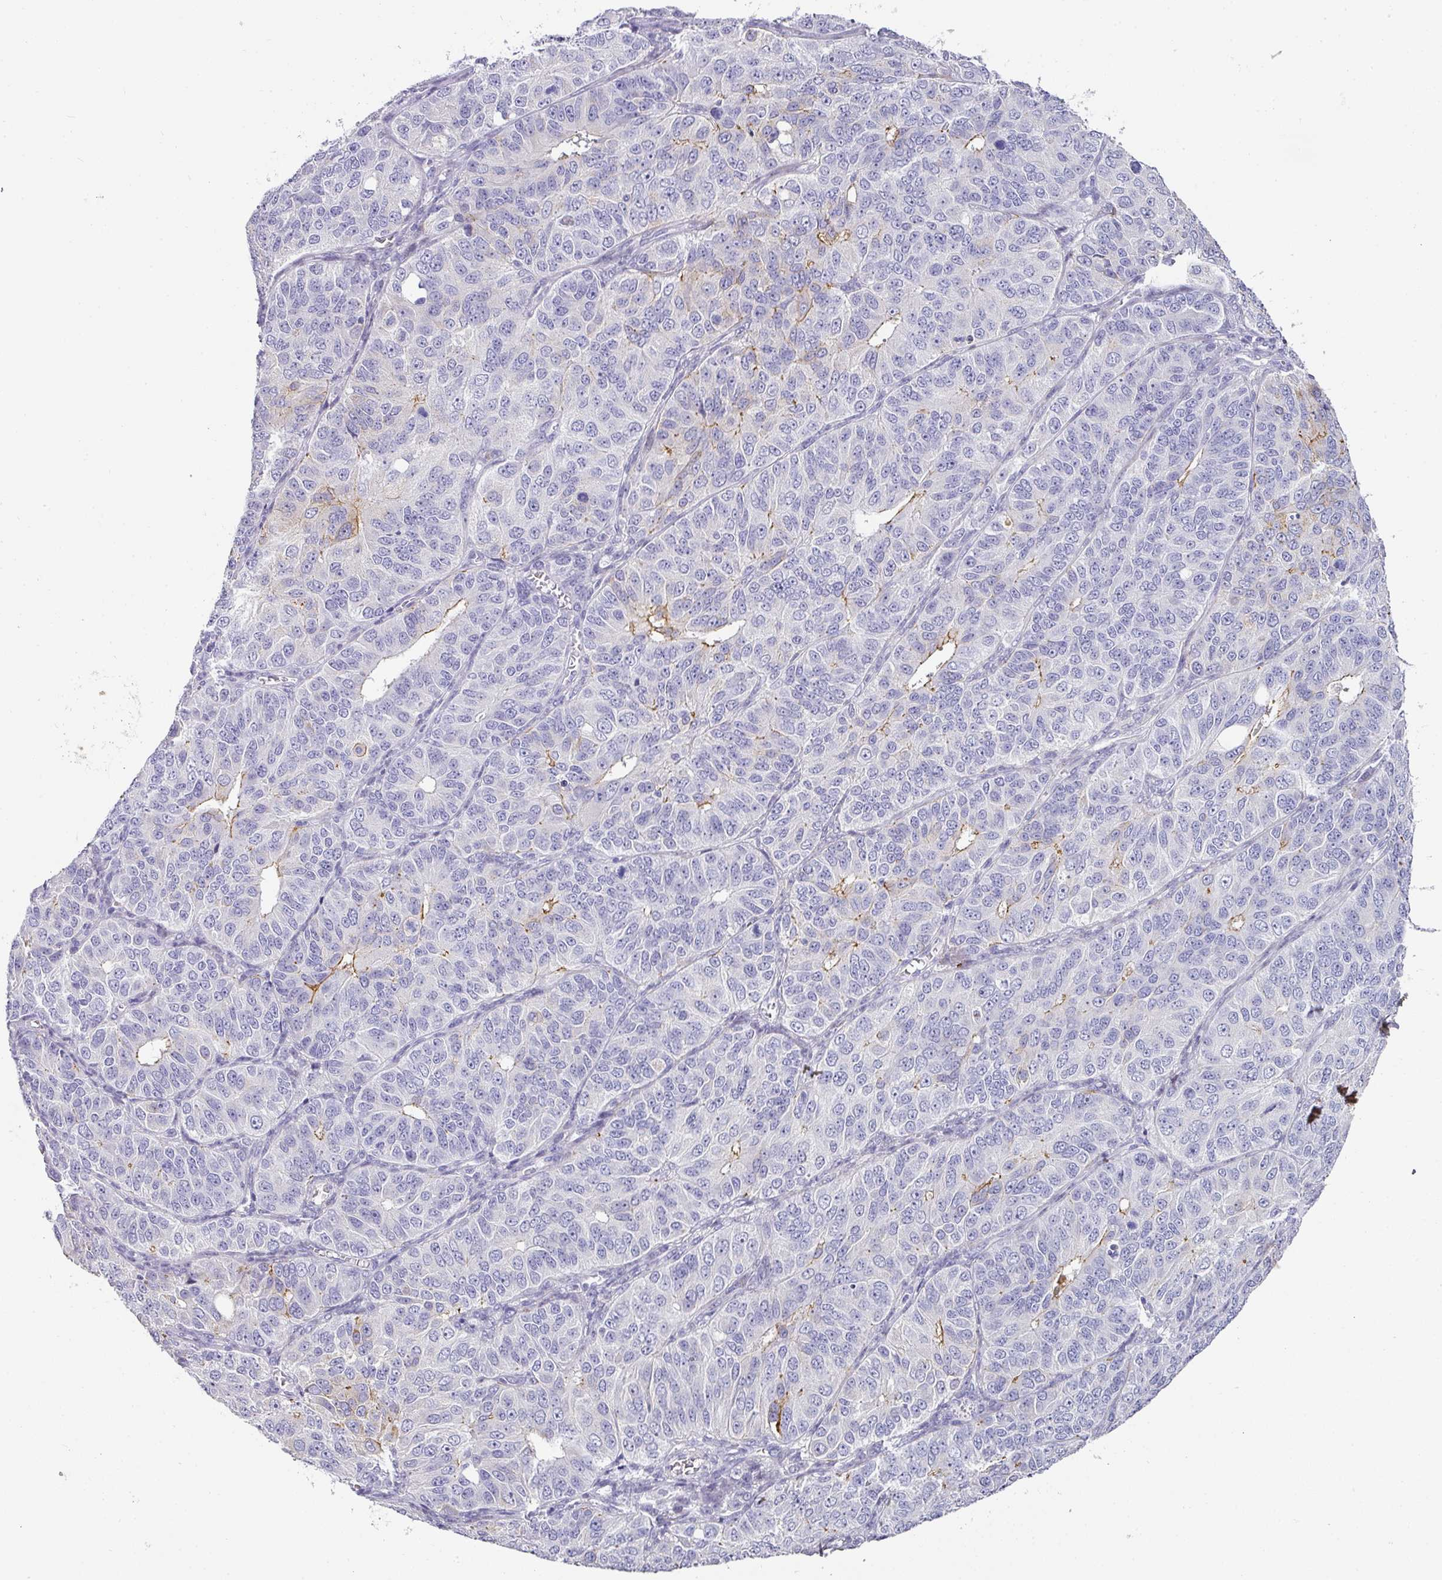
{"staining": {"intensity": "moderate", "quantity": "<25%", "location": "cytoplasmic/membranous"}, "tissue": "ovarian cancer", "cell_type": "Tumor cells", "image_type": "cancer", "snomed": [{"axis": "morphology", "description": "Carcinoma, endometroid"}, {"axis": "topography", "description": "Ovary"}], "caption": "DAB (3,3'-diaminobenzidine) immunohistochemical staining of human ovarian cancer reveals moderate cytoplasmic/membranous protein positivity in approximately <25% of tumor cells. (Brightfield microscopy of DAB IHC at high magnification).", "gene": "ANKRD29", "patient": {"sex": "female", "age": 51}}